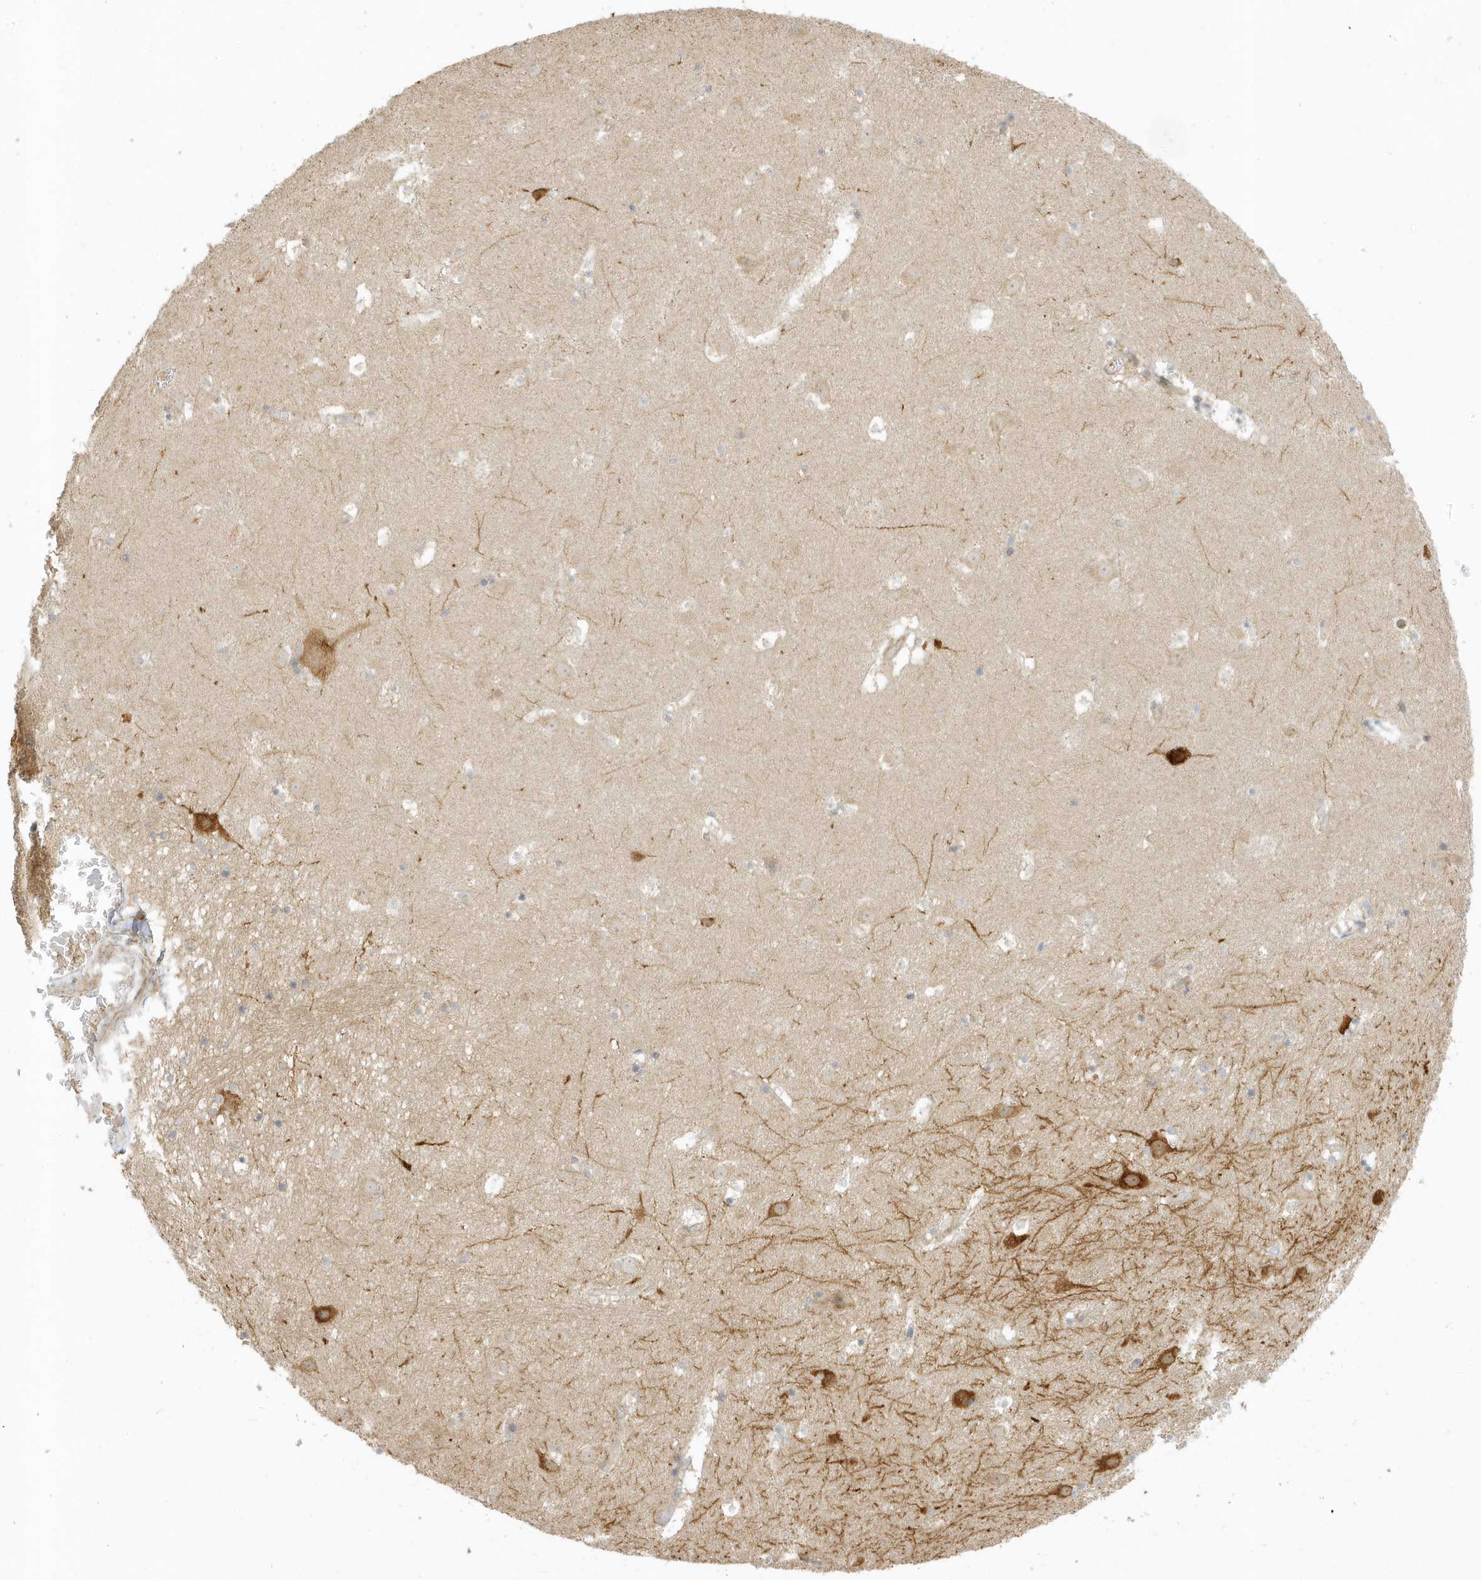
{"staining": {"intensity": "moderate", "quantity": "<25%", "location": "cytoplasmic/membranous"}, "tissue": "caudate", "cell_type": "Glial cells", "image_type": "normal", "snomed": [{"axis": "morphology", "description": "Normal tissue, NOS"}, {"axis": "topography", "description": "Lateral ventricle wall"}], "caption": "Immunohistochemistry (IHC) staining of benign caudate, which demonstrates low levels of moderate cytoplasmic/membranous positivity in about <25% of glial cells indicating moderate cytoplasmic/membranous protein staining. The staining was performed using DAB (brown) for protein detection and nuclei were counterstained in hematoxylin (blue).", "gene": "ZBTB8A", "patient": {"sex": "male", "age": 45}}